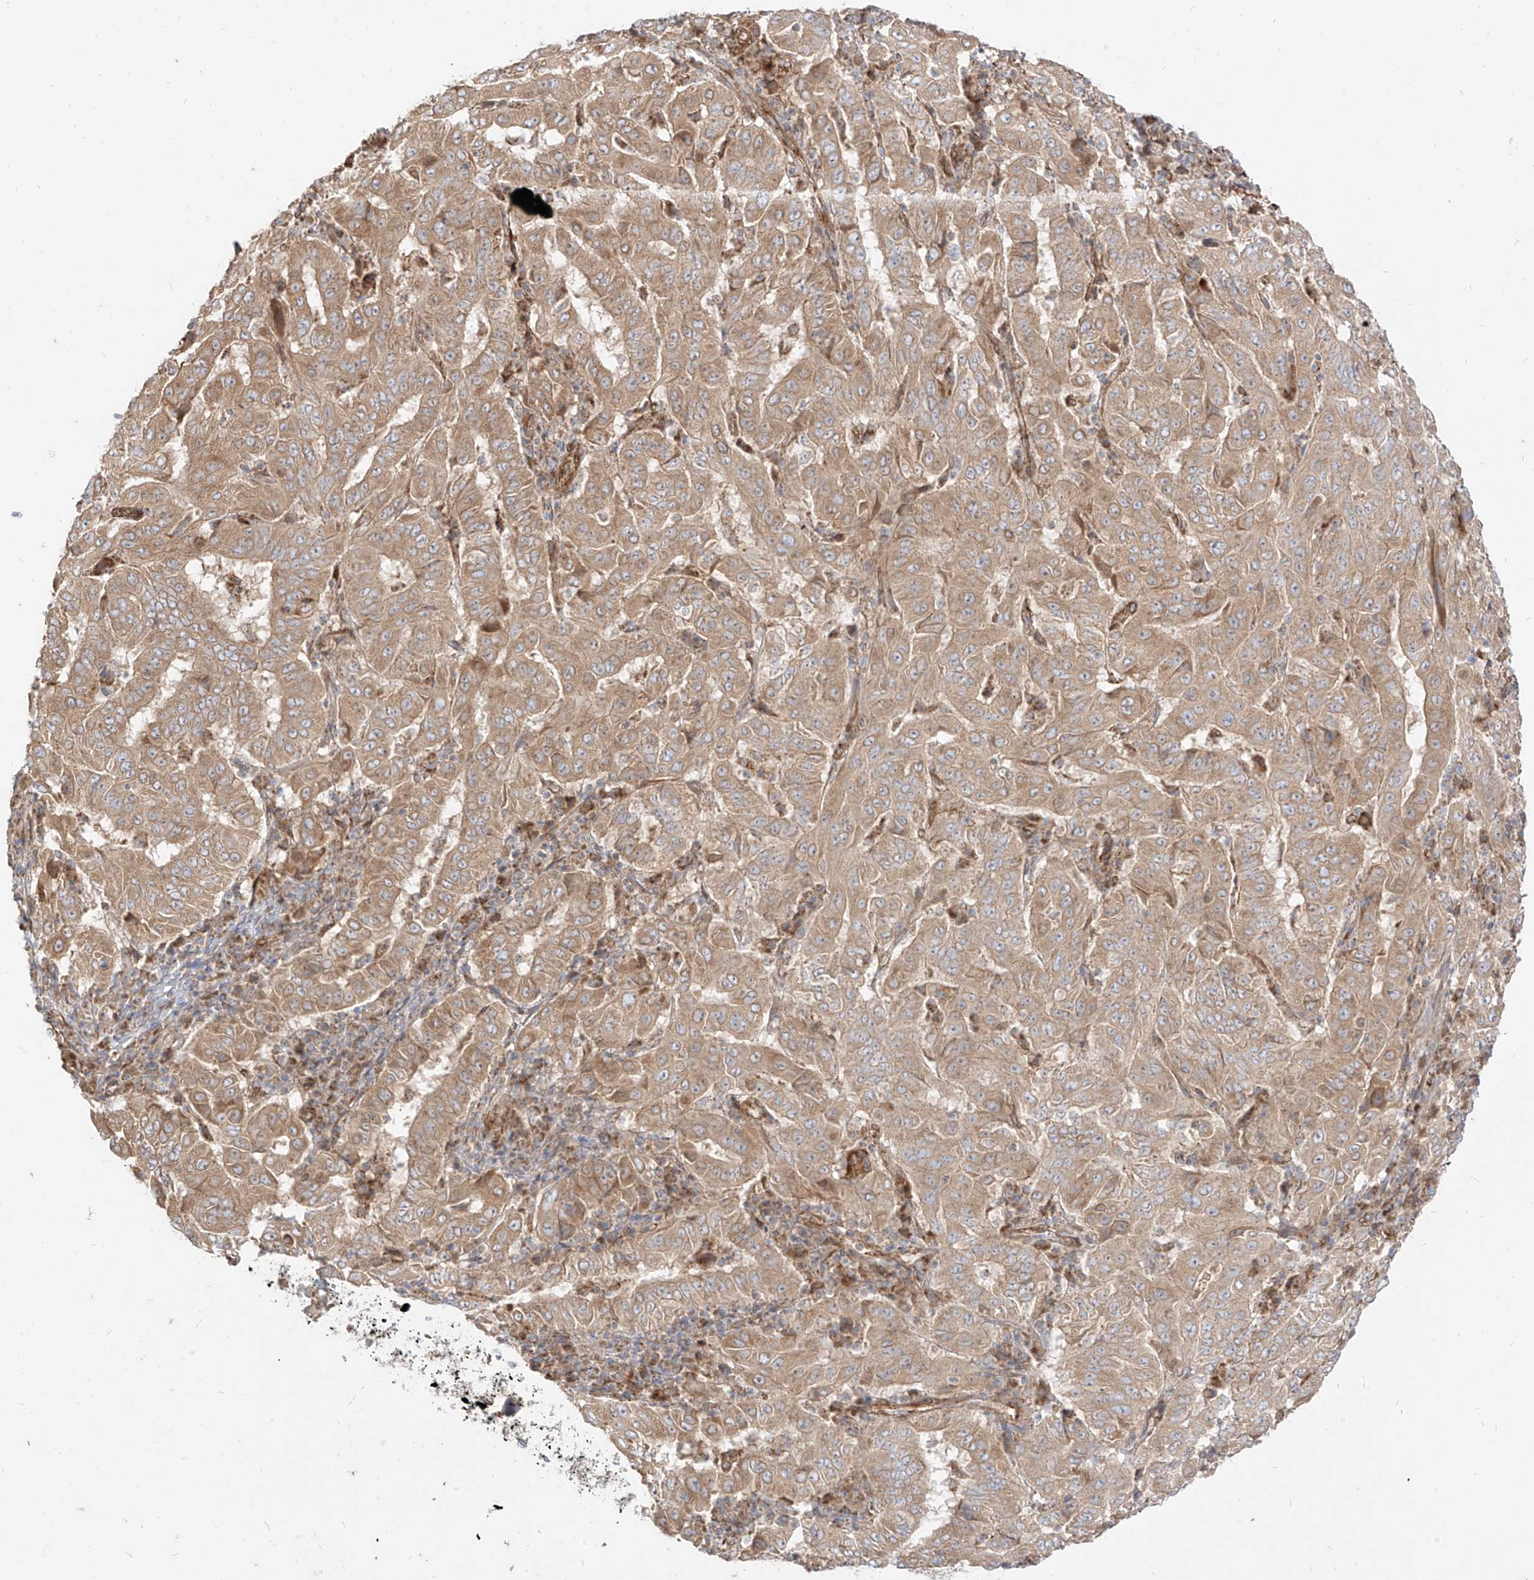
{"staining": {"intensity": "moderate", "quantity": ">75%", "location": "cytoplasmic/membranous"}, "tissue": "pancreatic cancer", "cell_type": "Tumor cells", "image_type": "cancer", "snomed": [{"axis": "morphology", "description": "Adenocarcinoma, NOS"}, {"axis": "topography", "description": "Pancreas"}], "caption": "Tumor cells exhibit medium levels of moderate cytoplasmic/membranous positivity in approximately >75% of cells in pancreatic cancer (adenocarcinoma). Using DAB (brown) and hematoxylin (blue) stains, captured at high magnification using brightfield microscopy.", "gene": "PLCL1", "patient": {"sex": "male", "age": 63}}